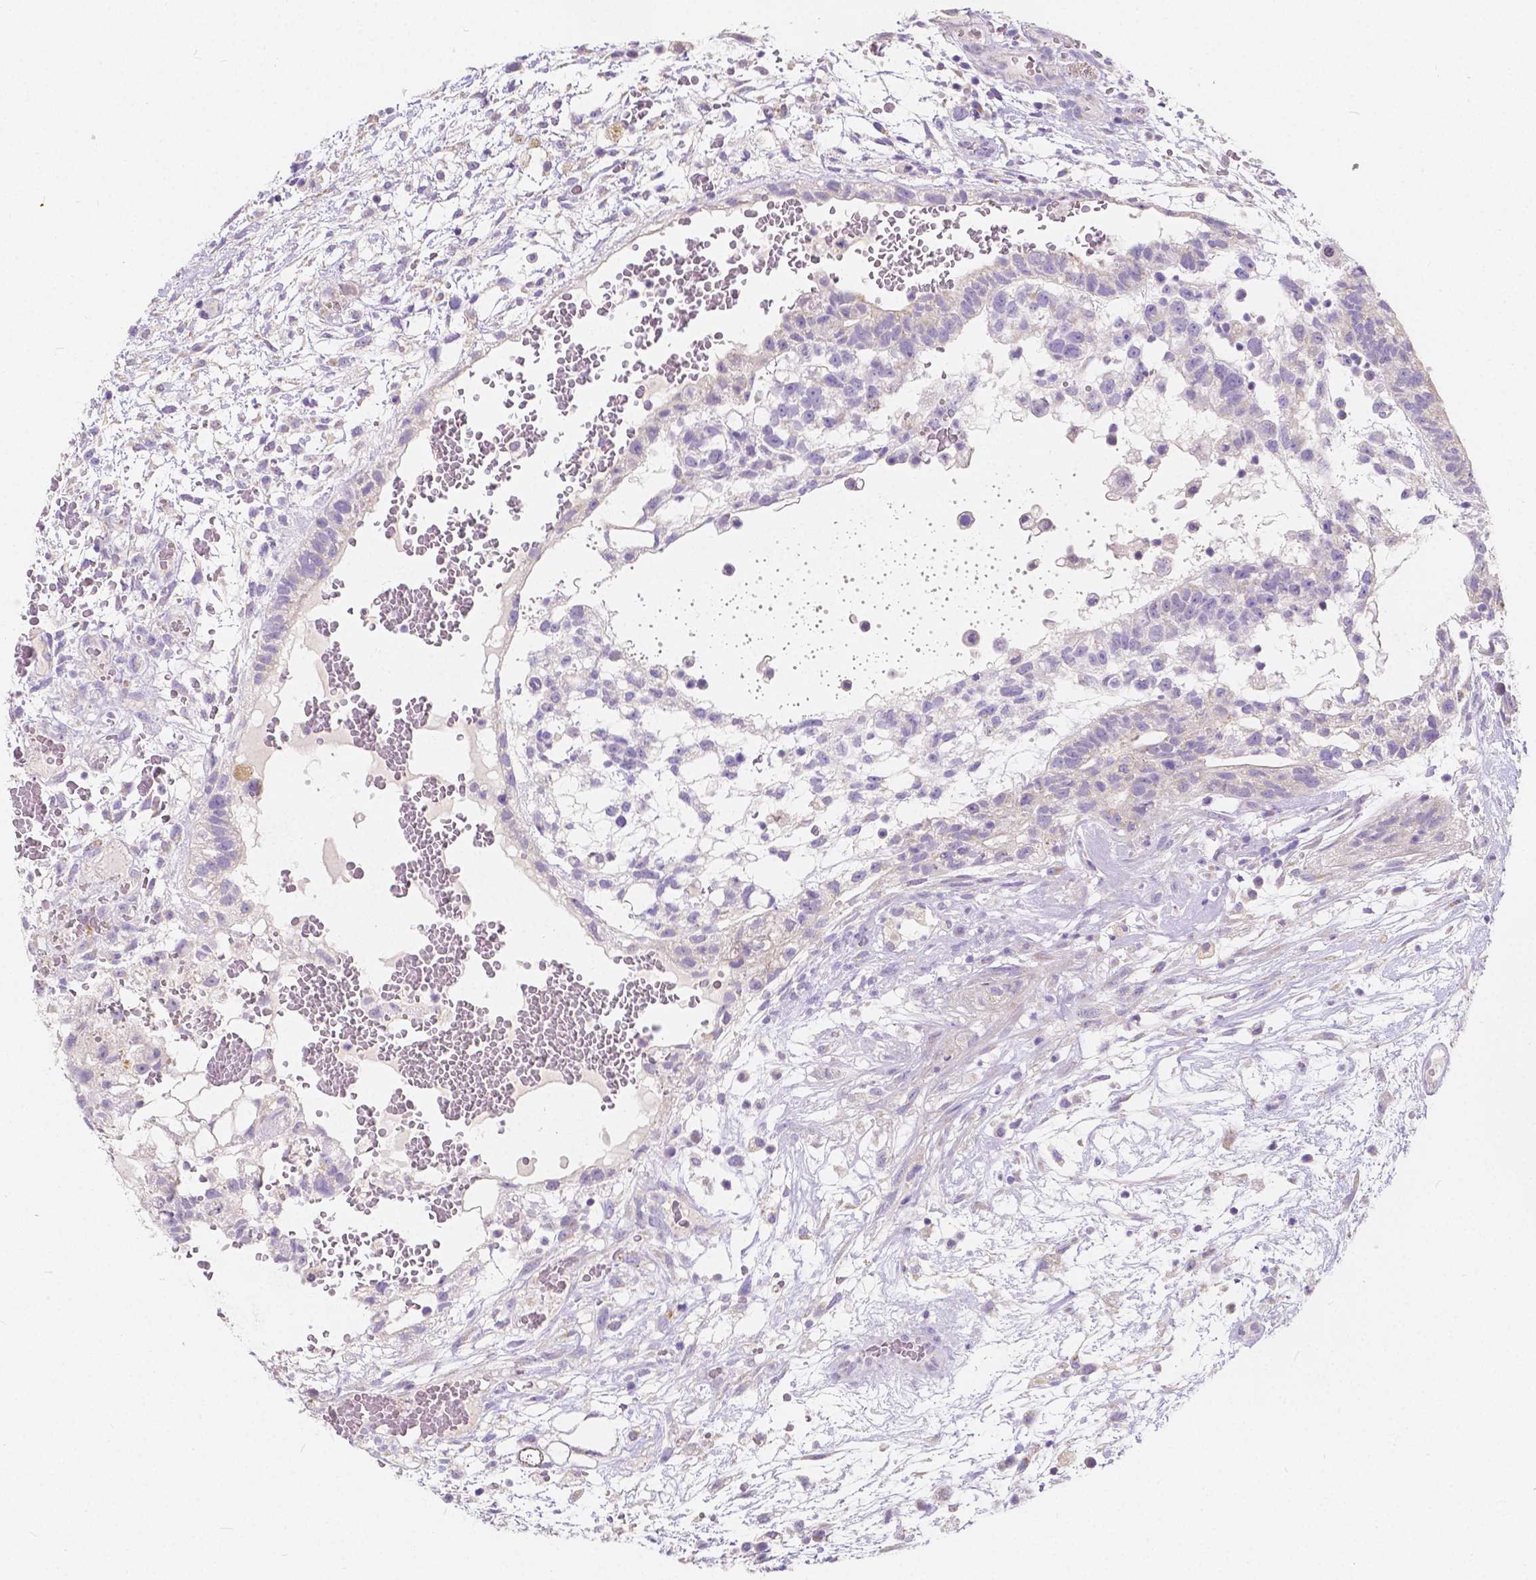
{"staining": {"intensity": "negative", "quantity": "none", "location": "none"}, "tissue": "testis cancer", "cell_type": "Tumor cells", "image_type": "cancer", "snomed": [{"axis": "morphology", "description": "Normal tissue, NOS"}, {"axis": "morphology", "description": "Carcinoma, Embryonal, NOS"}, {"axis": "topography", "description": "Testis"}], "caption": "Immunohistochemistry (IHC) of testis cancer (embryonal carcinoma) exhibits no positivity in tumor cells. The staining is performed using DAB (3,3'-diaminobenzidine) brown chromogen with nuclei counter-stained in using hematoxylin.", "gene": "RNF186", "patient": {"sex": "male", "age": 32}}